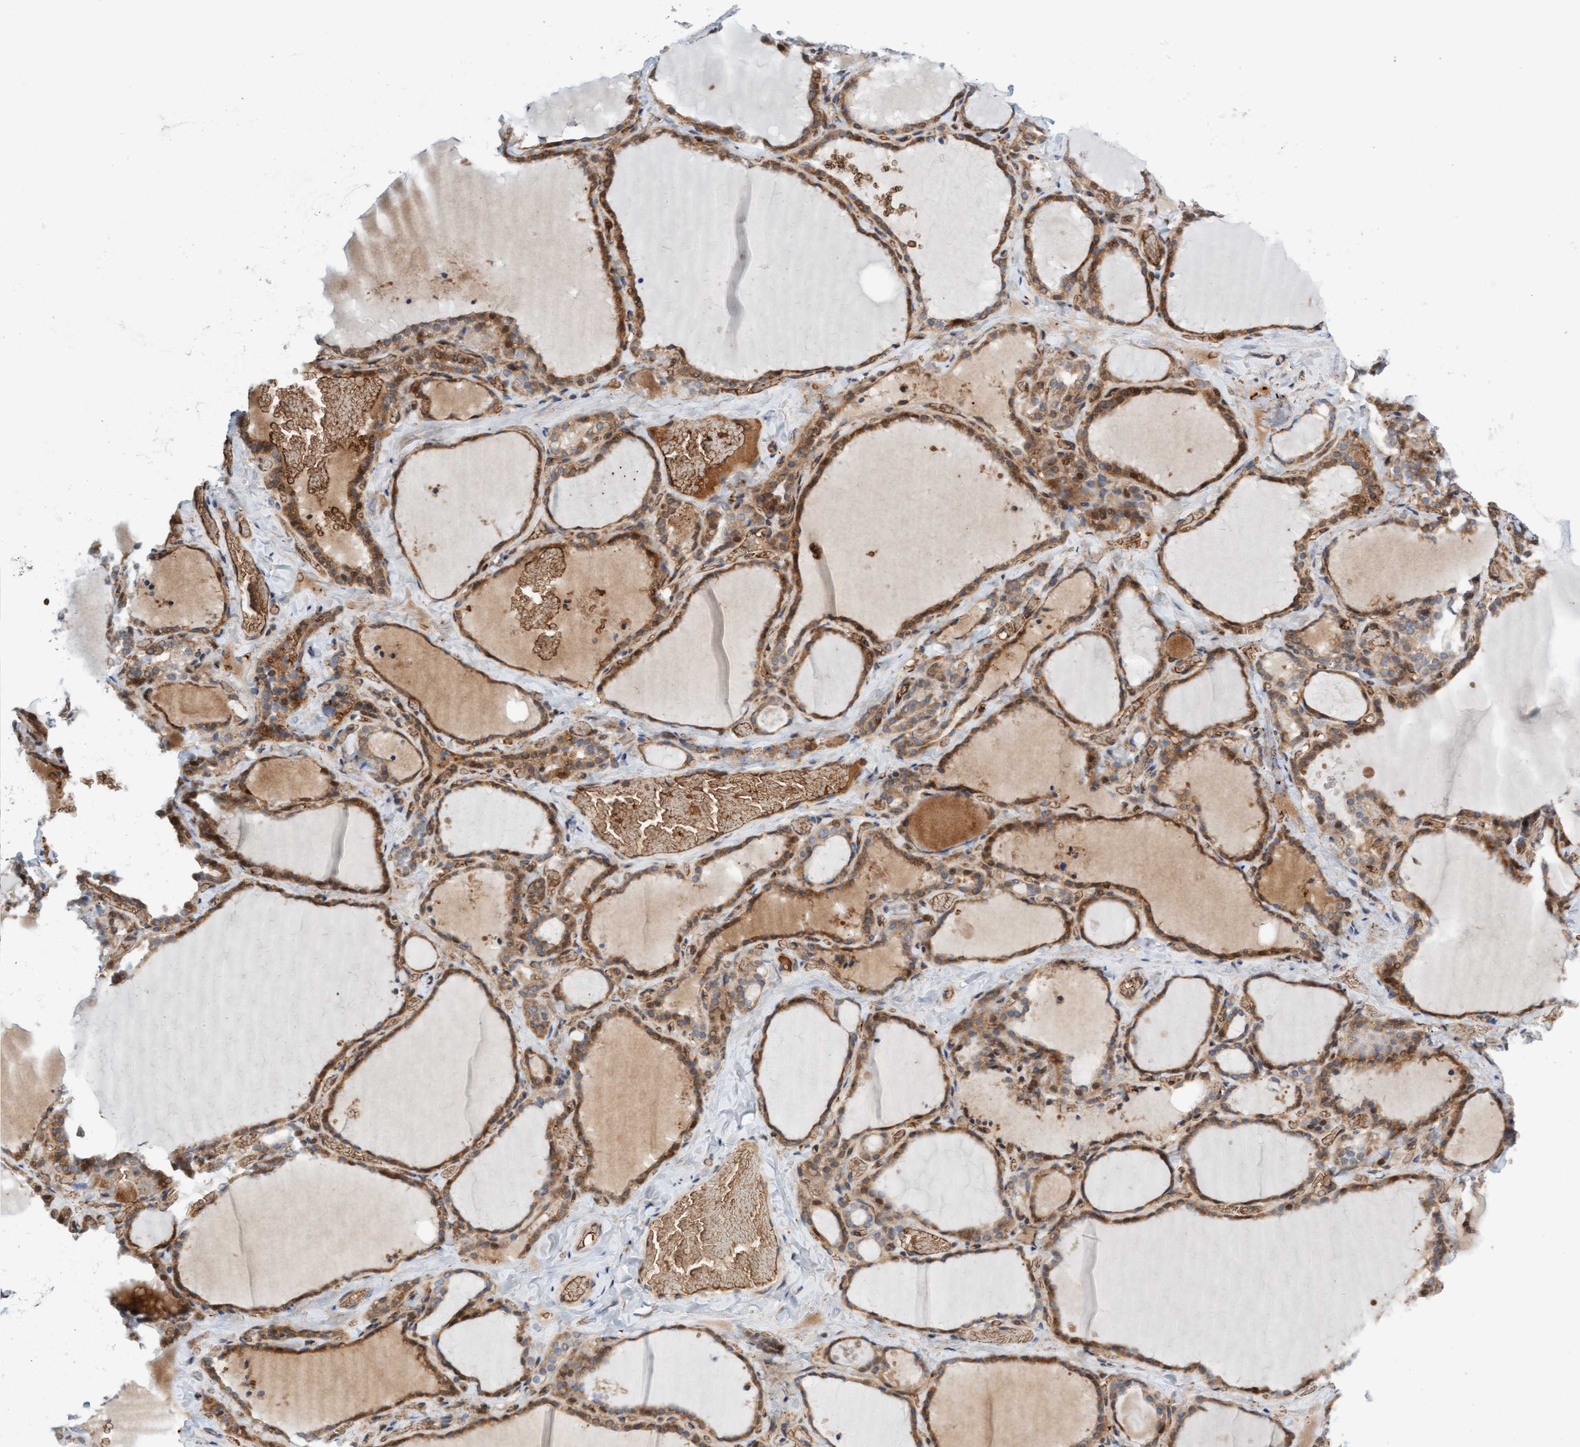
{"staining": {"intensity": "moderate", "quantity": ">75%", "location": "cytoplasmic/membranous"}, "tissue": "thyroid gland", "cell_type": "Glandular cells", "image_type": "normal", "snomed": [{"axis": "morphology", "description": "Normal tissue, NOS"}, {"axis": "topography", "description": "Thyroid gland"}], "caption": "This is a histology image of immunohistochemistry (IHC) staining of normal thyroid gland, which shows moderate positivity in the cytoplasmic/membranous of glandular cells.", "gene": "EIF4EBP1", "patient": {"sex": "female", "age": 22}}